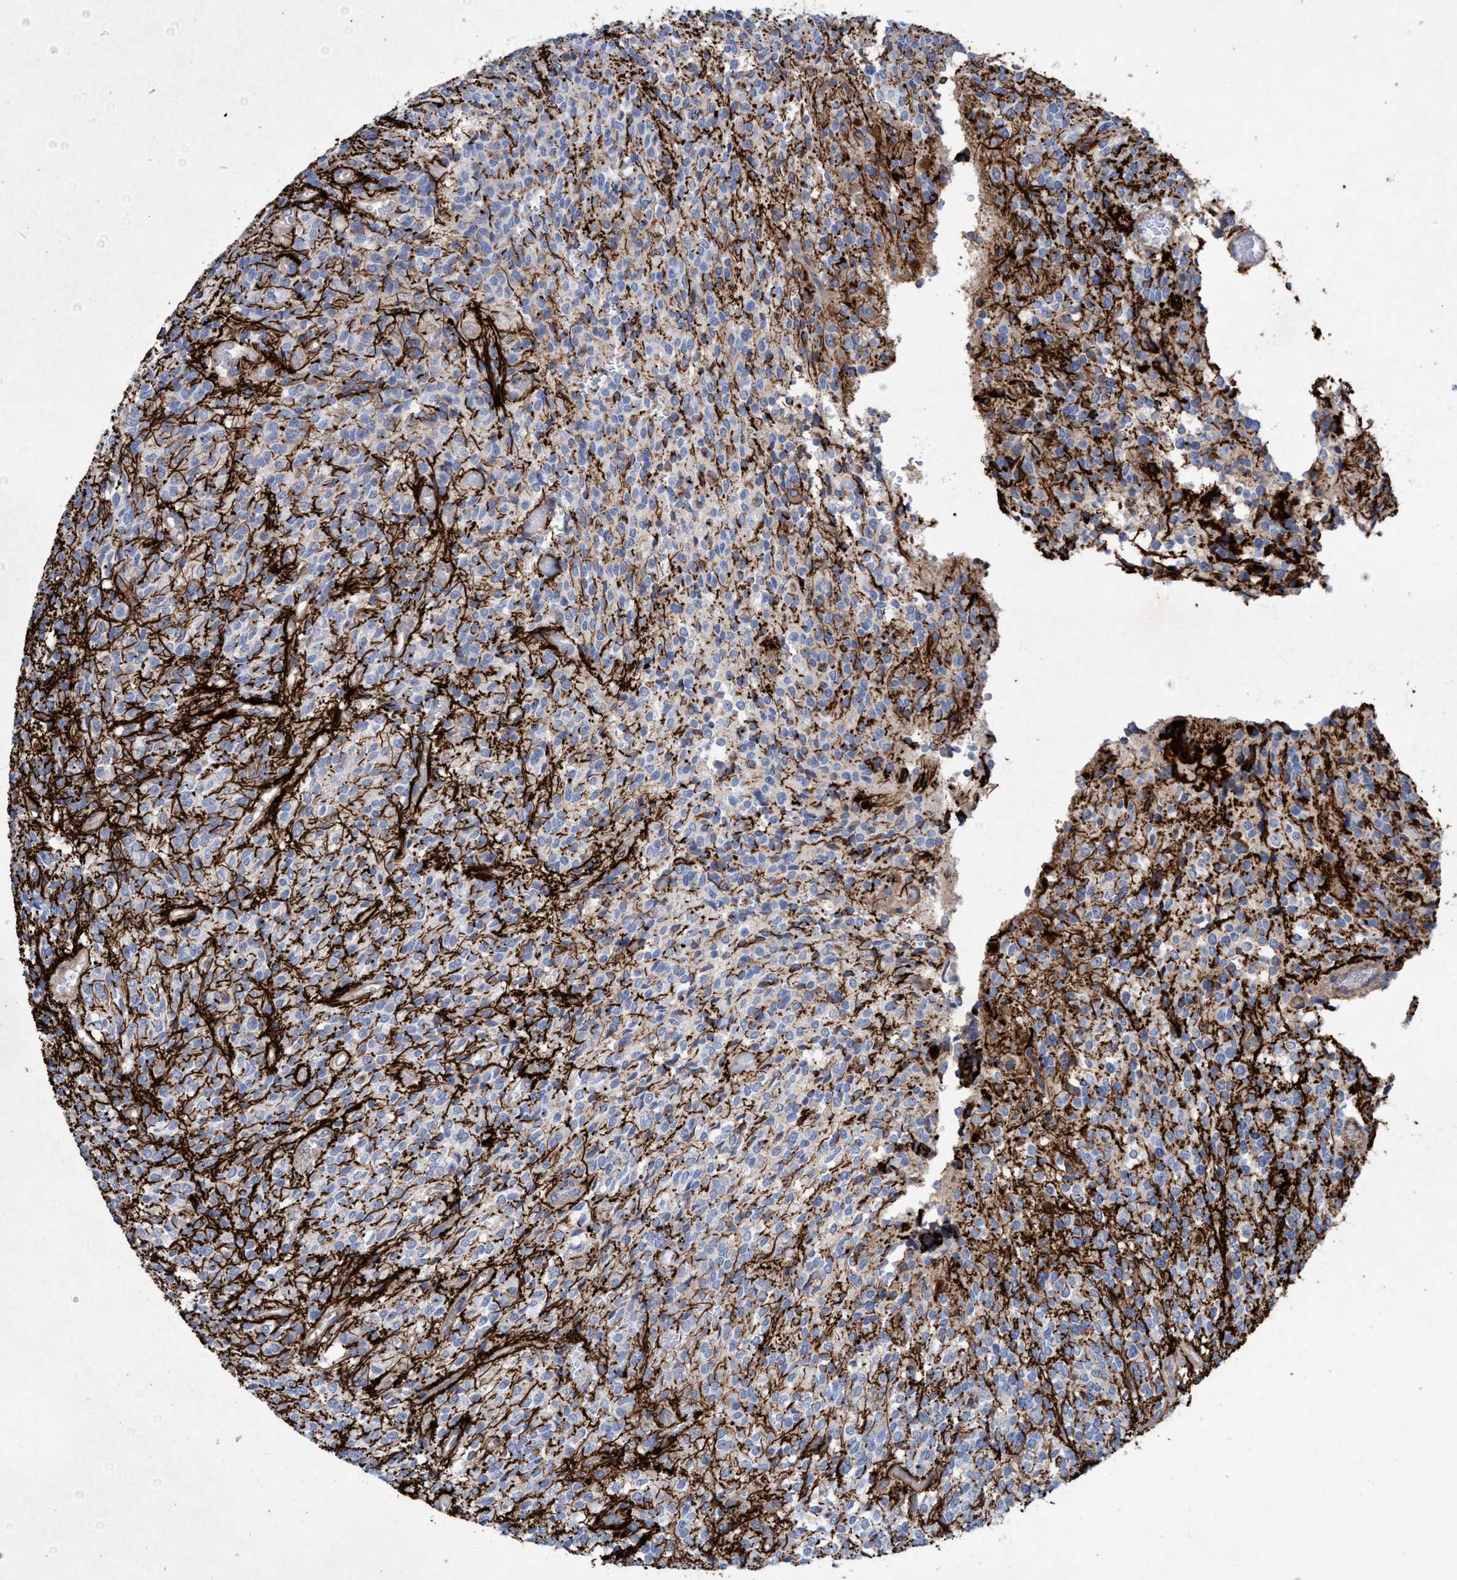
{"staining": {"intensity": "weak", "quantity": "<25%", "location": "cytoplasmic/membranous"}, "tissue": "glioma", "cell_type": "Tumor cells", "image_type": "cancer", "snomed": [{"axis": "morphology", "description": "Glioma, malignant, High grade"}, {"axis": "topography", "description": "Brain"}], "caption": "A photomicrograph of glioma stained for a protein exhibits no brown staining in tumor cells.", "gene": "GULP1", "patient": {"sex": "male", "age": 34}}